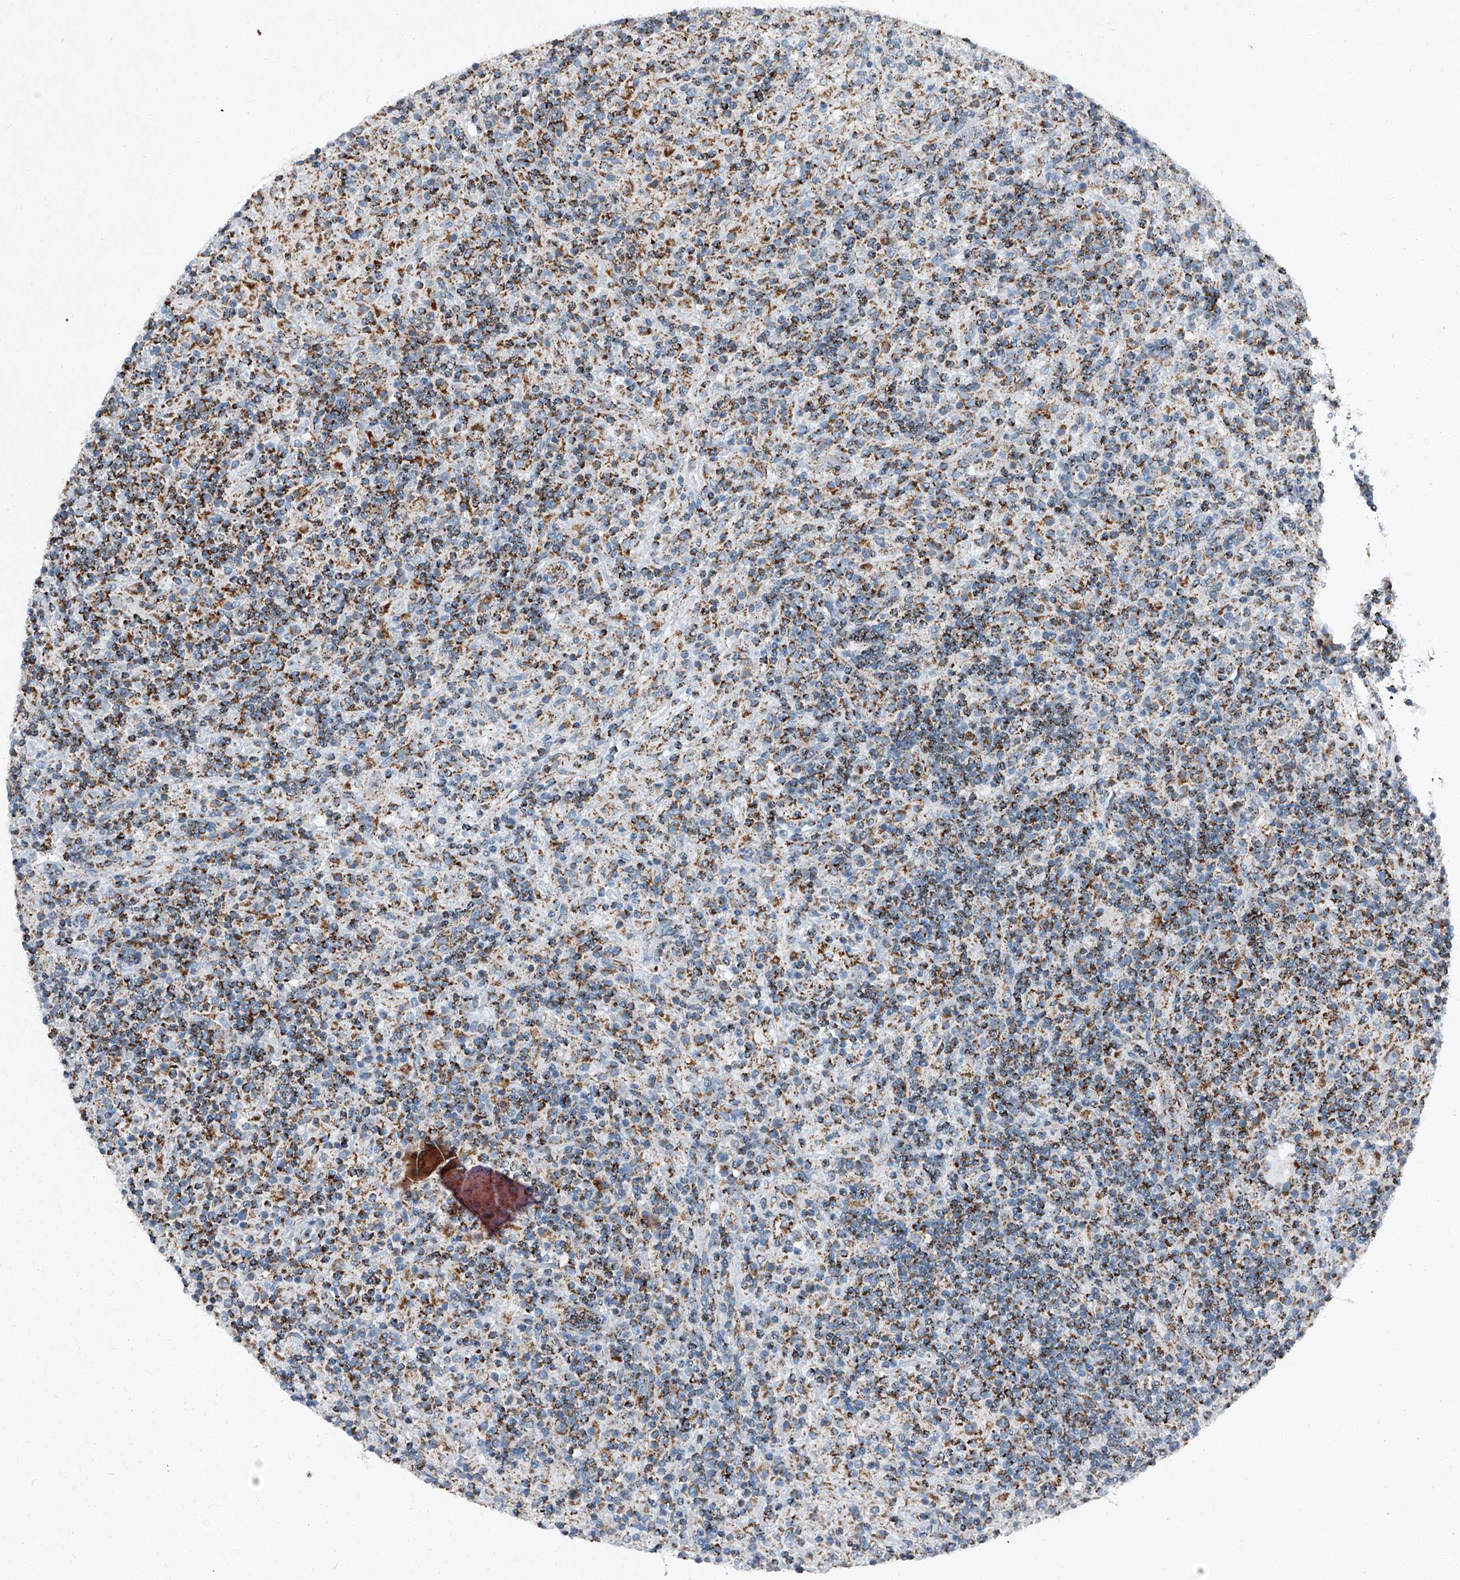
{"staining": {"intensity": "moderate", "quantity": ">75%", "location": "cytoplasmic/membranous"}, "tissue": "lymphoma", "cell_type": "Tumor cells", "image_type": "cancer", "snomed": [{"axis": "morphology", "description": "Hodgkin's disease, NOS"}, {"axis": "topography", "description": "Lymph node"}], "caption": "Hodgkin's disease was stained to show a protein in brown. There is medium levels of moderate cytoplasmic/membranous positivity in about >75% of tumor cells.", "gene": "CHRNA7", "patient": {"sex": "male", "age": 70}}